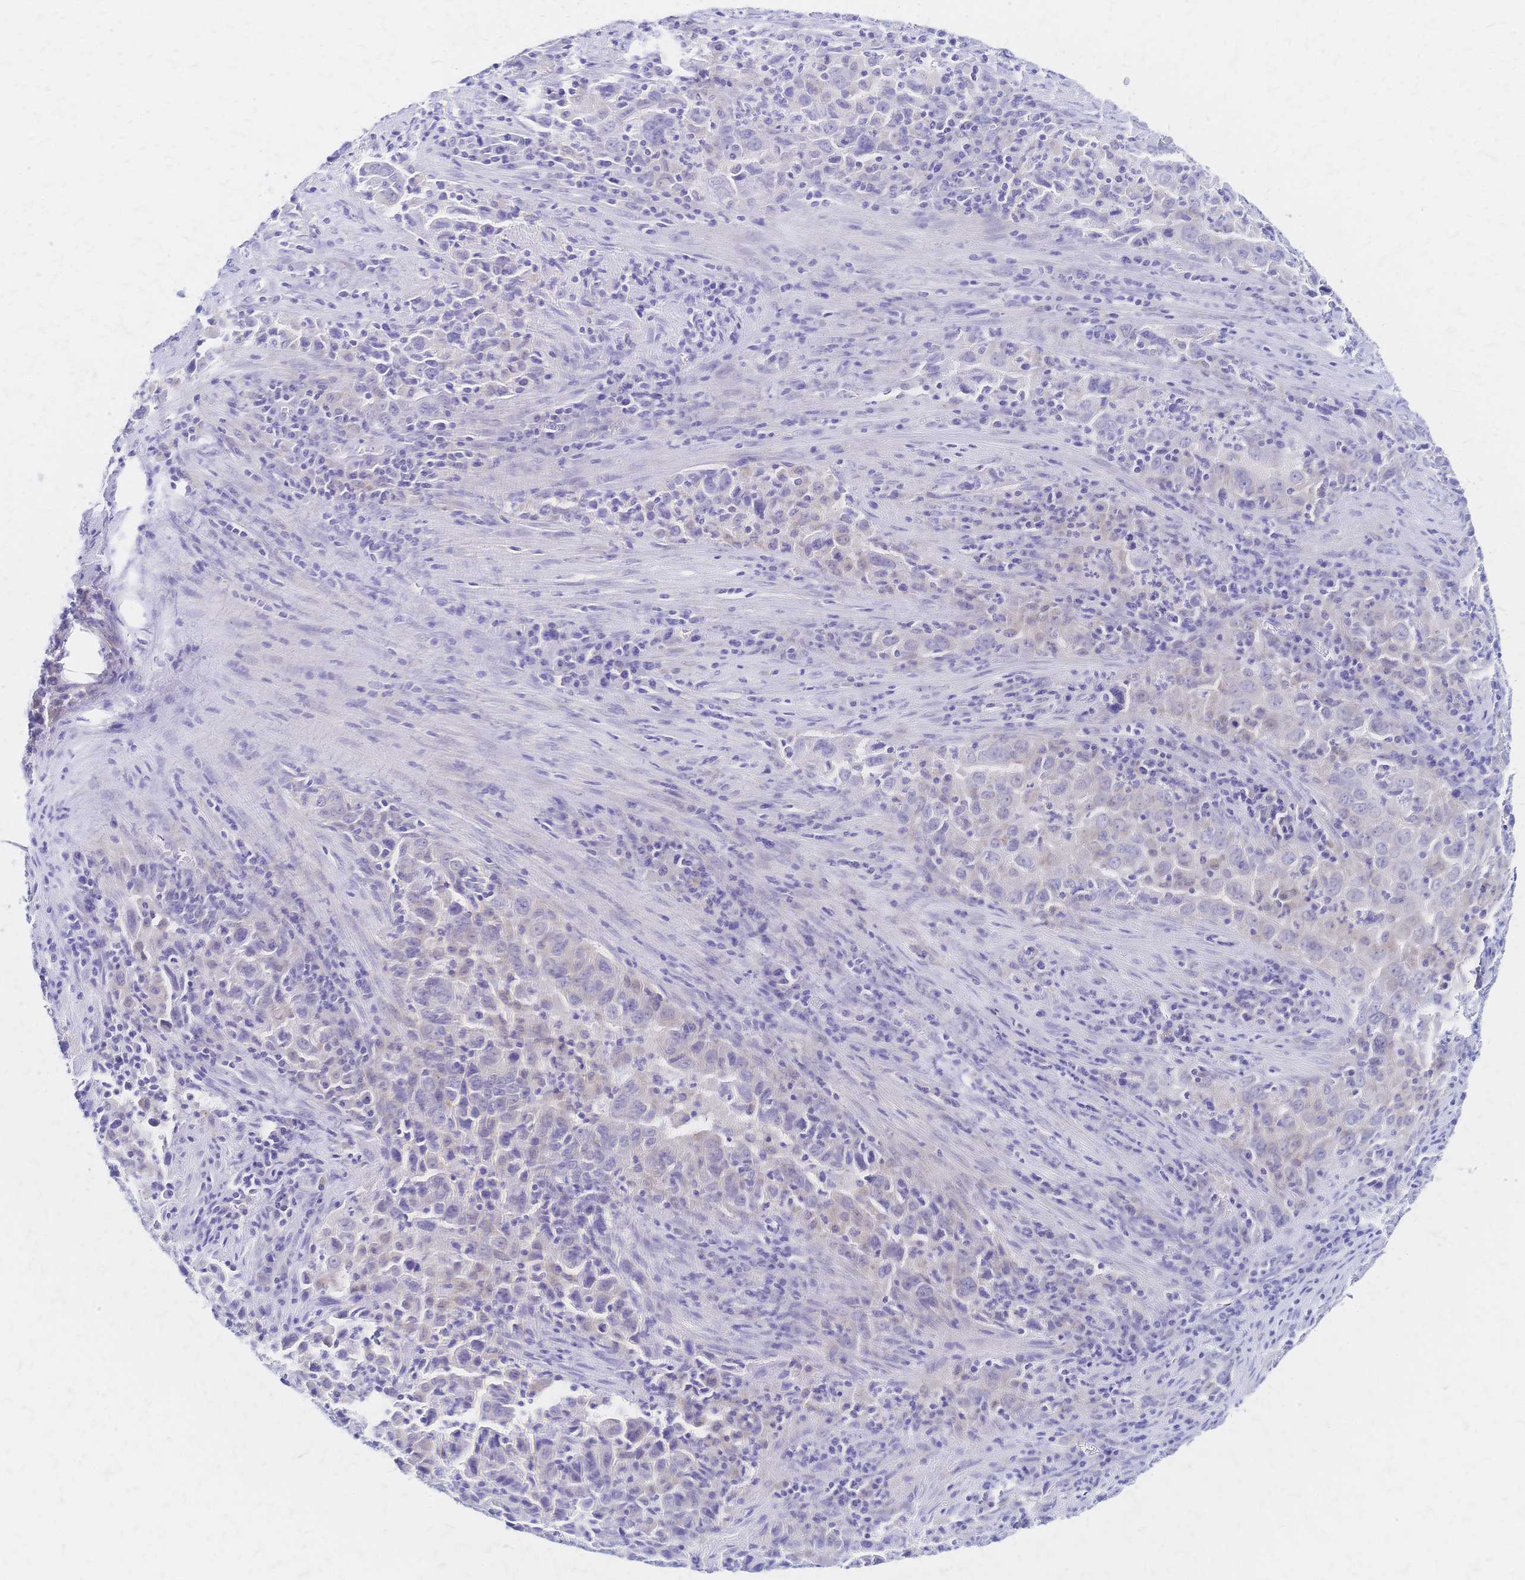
{"staining": {"intensity": "negative", "quantity": "none", "location": "none"}, "tissue": "lung cancer", "cell_type": "Tumor cells", "image_type": "cancer", "snomed": [{"axis": "morphology", "description": "Adenocarcinoma, NOS"}, {"axis": "topography", "description": "Lung"}], "caption": "High power microscopy image of an immunohistochemistry photomicrograph of lung cancer (adenocarcinoma), revealing no significant expression in tumor cells.", "gene": "SLC5A1", "patient": {"sex": "male", "age": 67}}